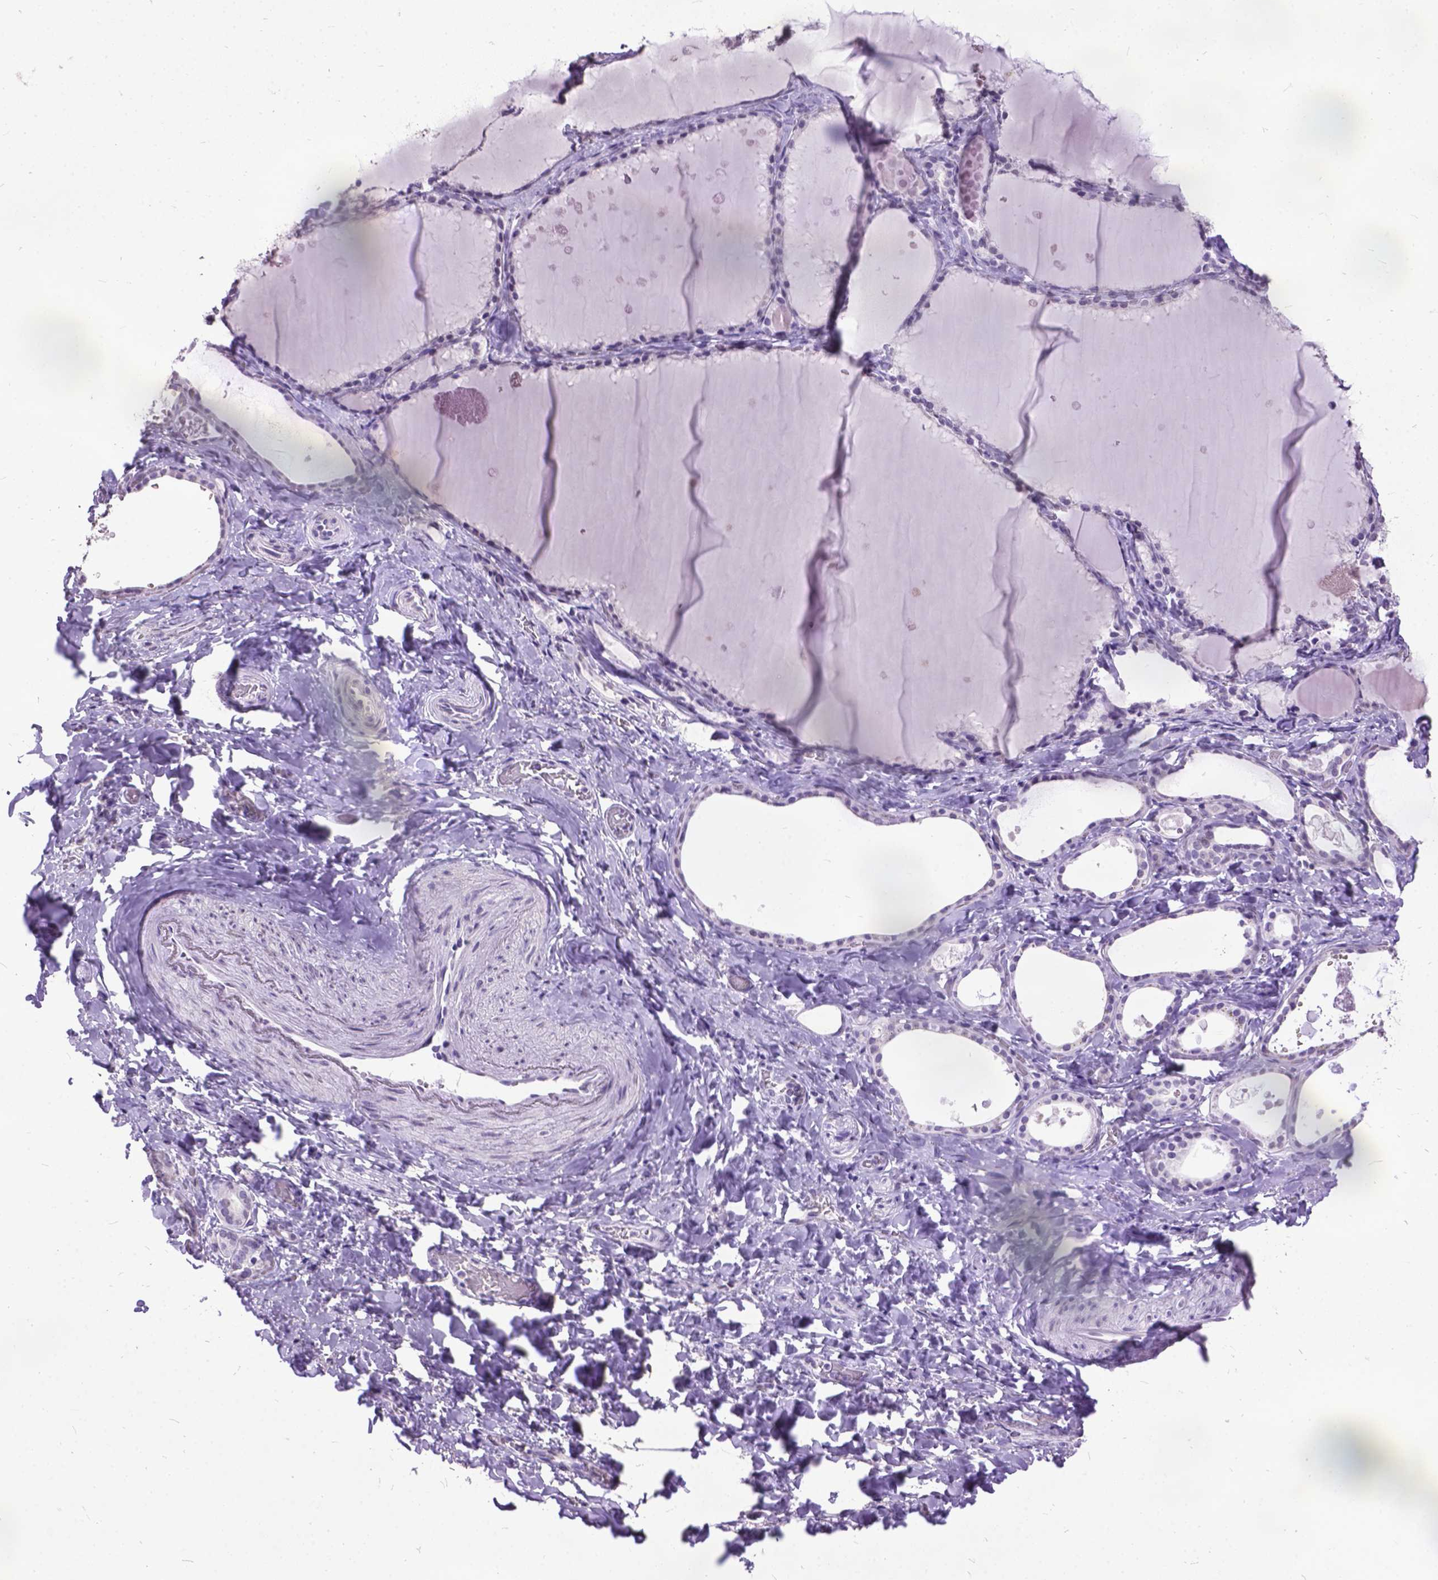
{"staining": {"intensity": "negative", "quantity": "none", "location": "none"}, "tissue": "thyroid gland", "cell_type": "Glandular cells", "image_type": "normal", "snomed": [{"axis": "morphology", "description": "Normal tissue, NOS"}, {"axis": "topography", "description": "Thyroid gland"}], "caption": "Thyroid gland stained for a protein using immunohistochemistry displays no positivity glandular cells.", "gene": "MARCHF10", "patient": {"sex": "female", "age": 56}}